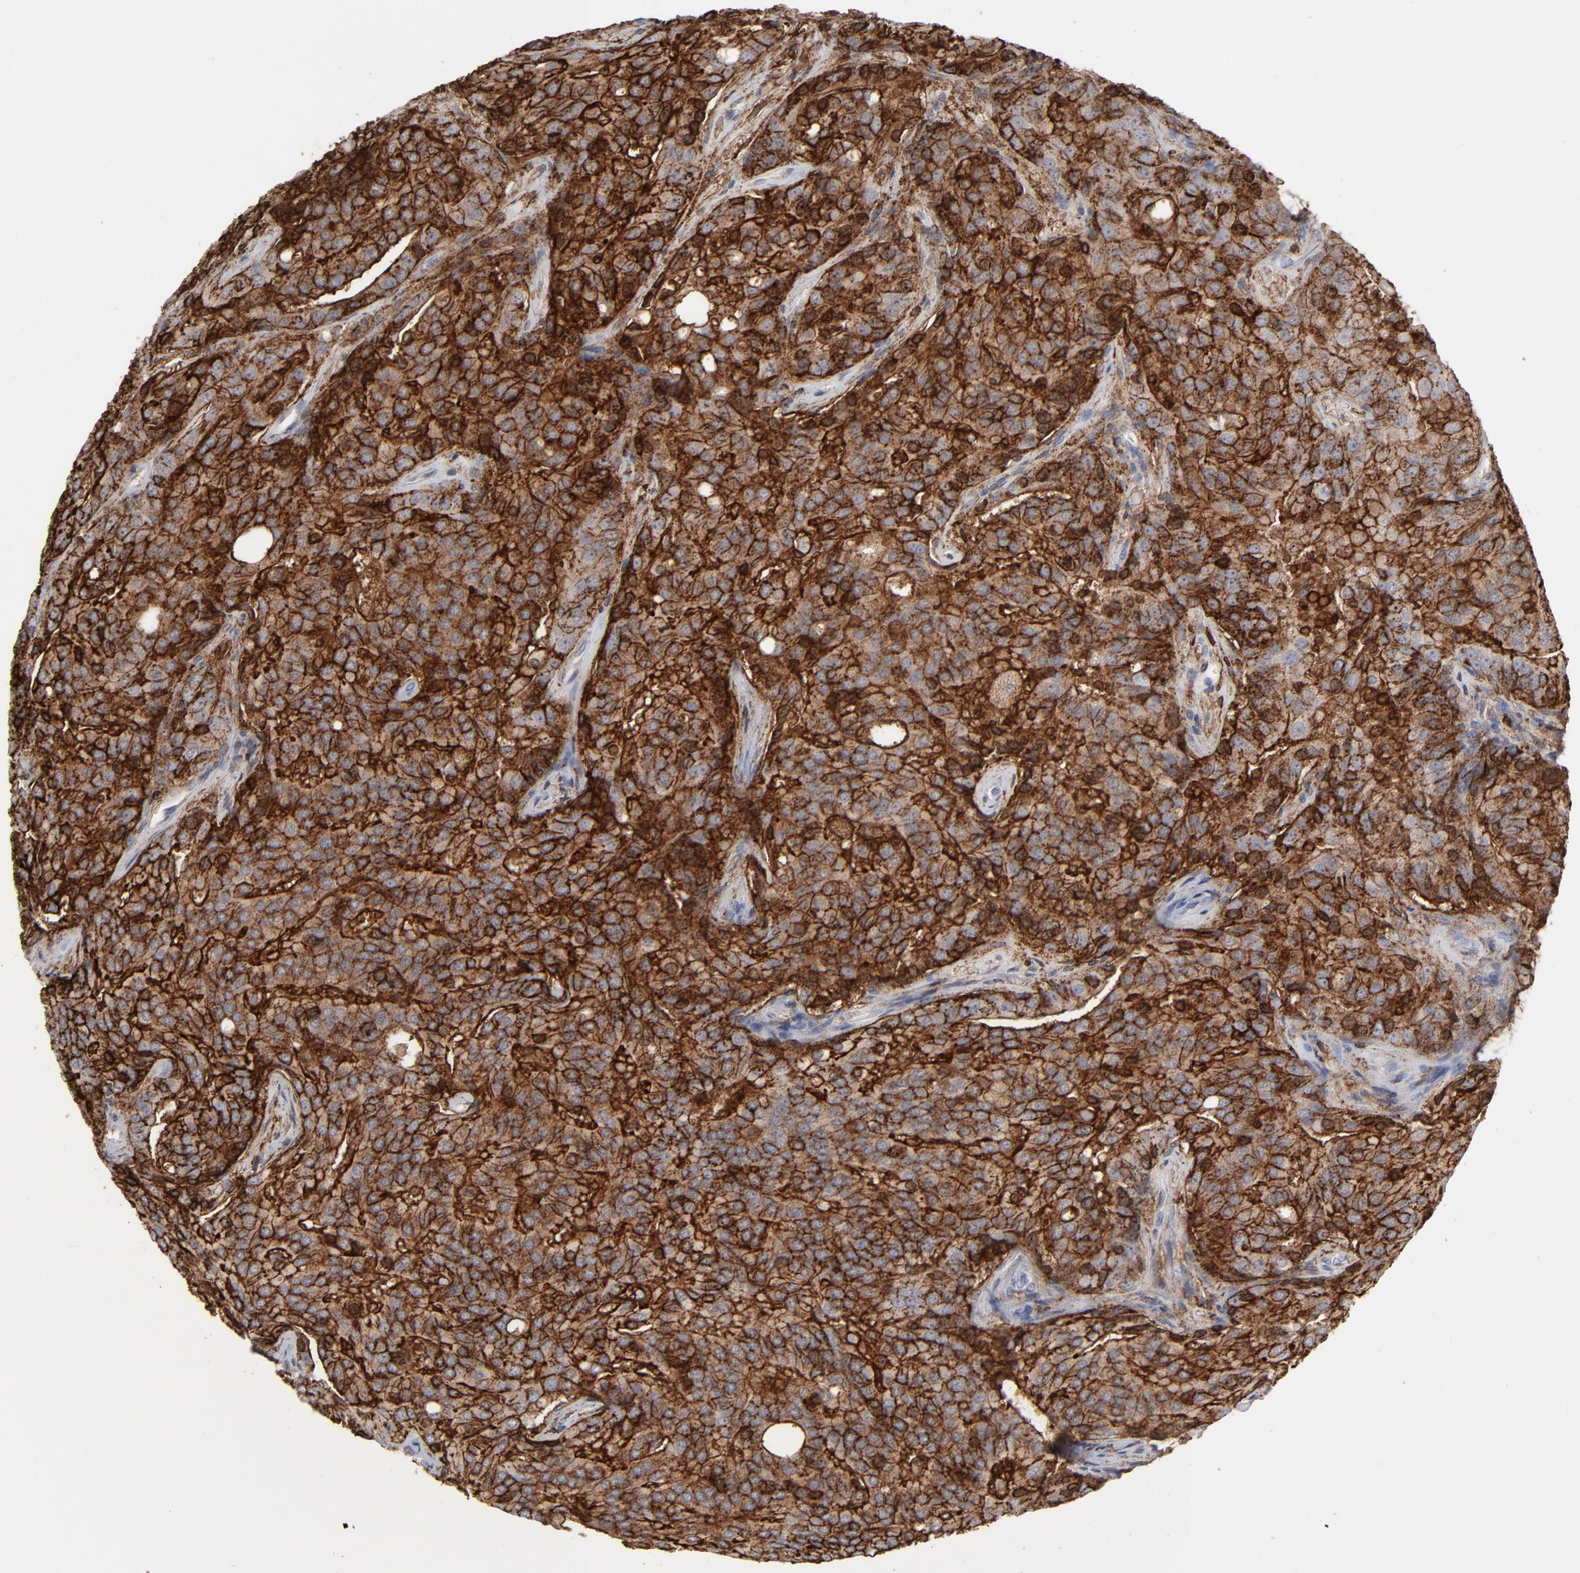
{"staining": {"intensity": "strong", "quantity": ">75%", "location": "cytoplasmic/membranous"}, "tissue": "prostate cancer", "cell_type": "Tumor cells", "image_type": "cancer", "snomed": [{"axis": "morphology", "description": "Adenocarcinoma, High grade"}, {"axis": "topography", "description": "Prostate"}], "caption": "This is an image of immunohistochemistry (IHC) staining of prostate high-grade adenocarcinoma, which shows strong staining in the cytoplasmic/membranous of tumor cells.", "gene": "ANXA5", "patient": {"sex": "male", "age": 72}}